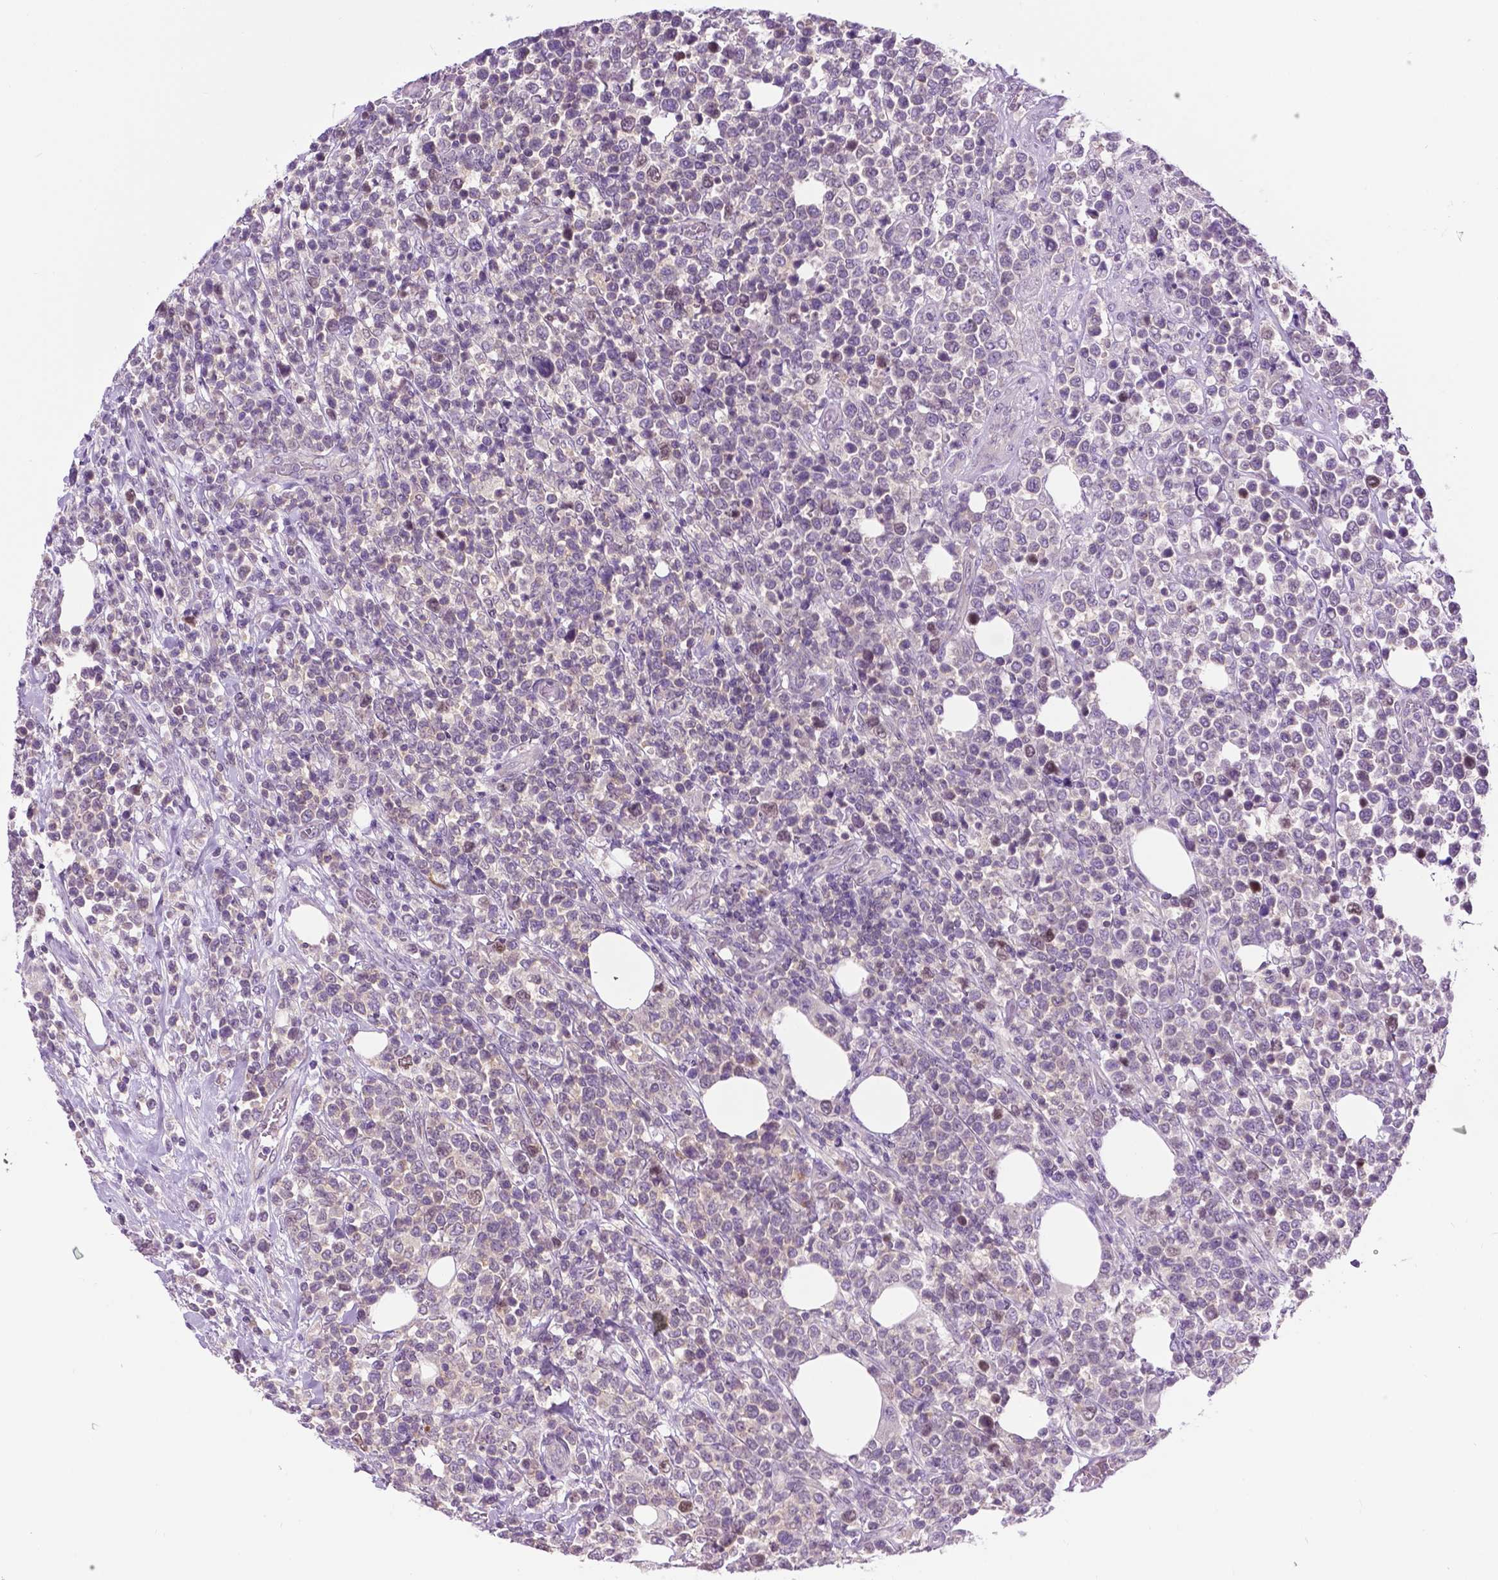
{"staining": {"intensity": "negative", "quantity": "none", "location": "none"}, "tissue": "lymphoma", "cell_type": "Tumor cells", "image_type": "cancer", "snomed": [{"axis": "morphology", "description": "Malignant lymphoma, non-Hodgkin's type, High grade"}, {"axis": "topography", "description": "Soft tissue"}], "caption": "DAB immunohistochemical staining of human lymphoma demonstrates no significant staining in tumor cells.", "gene": "DENND4A", "patient": {"sex": "female", "age": 56}}